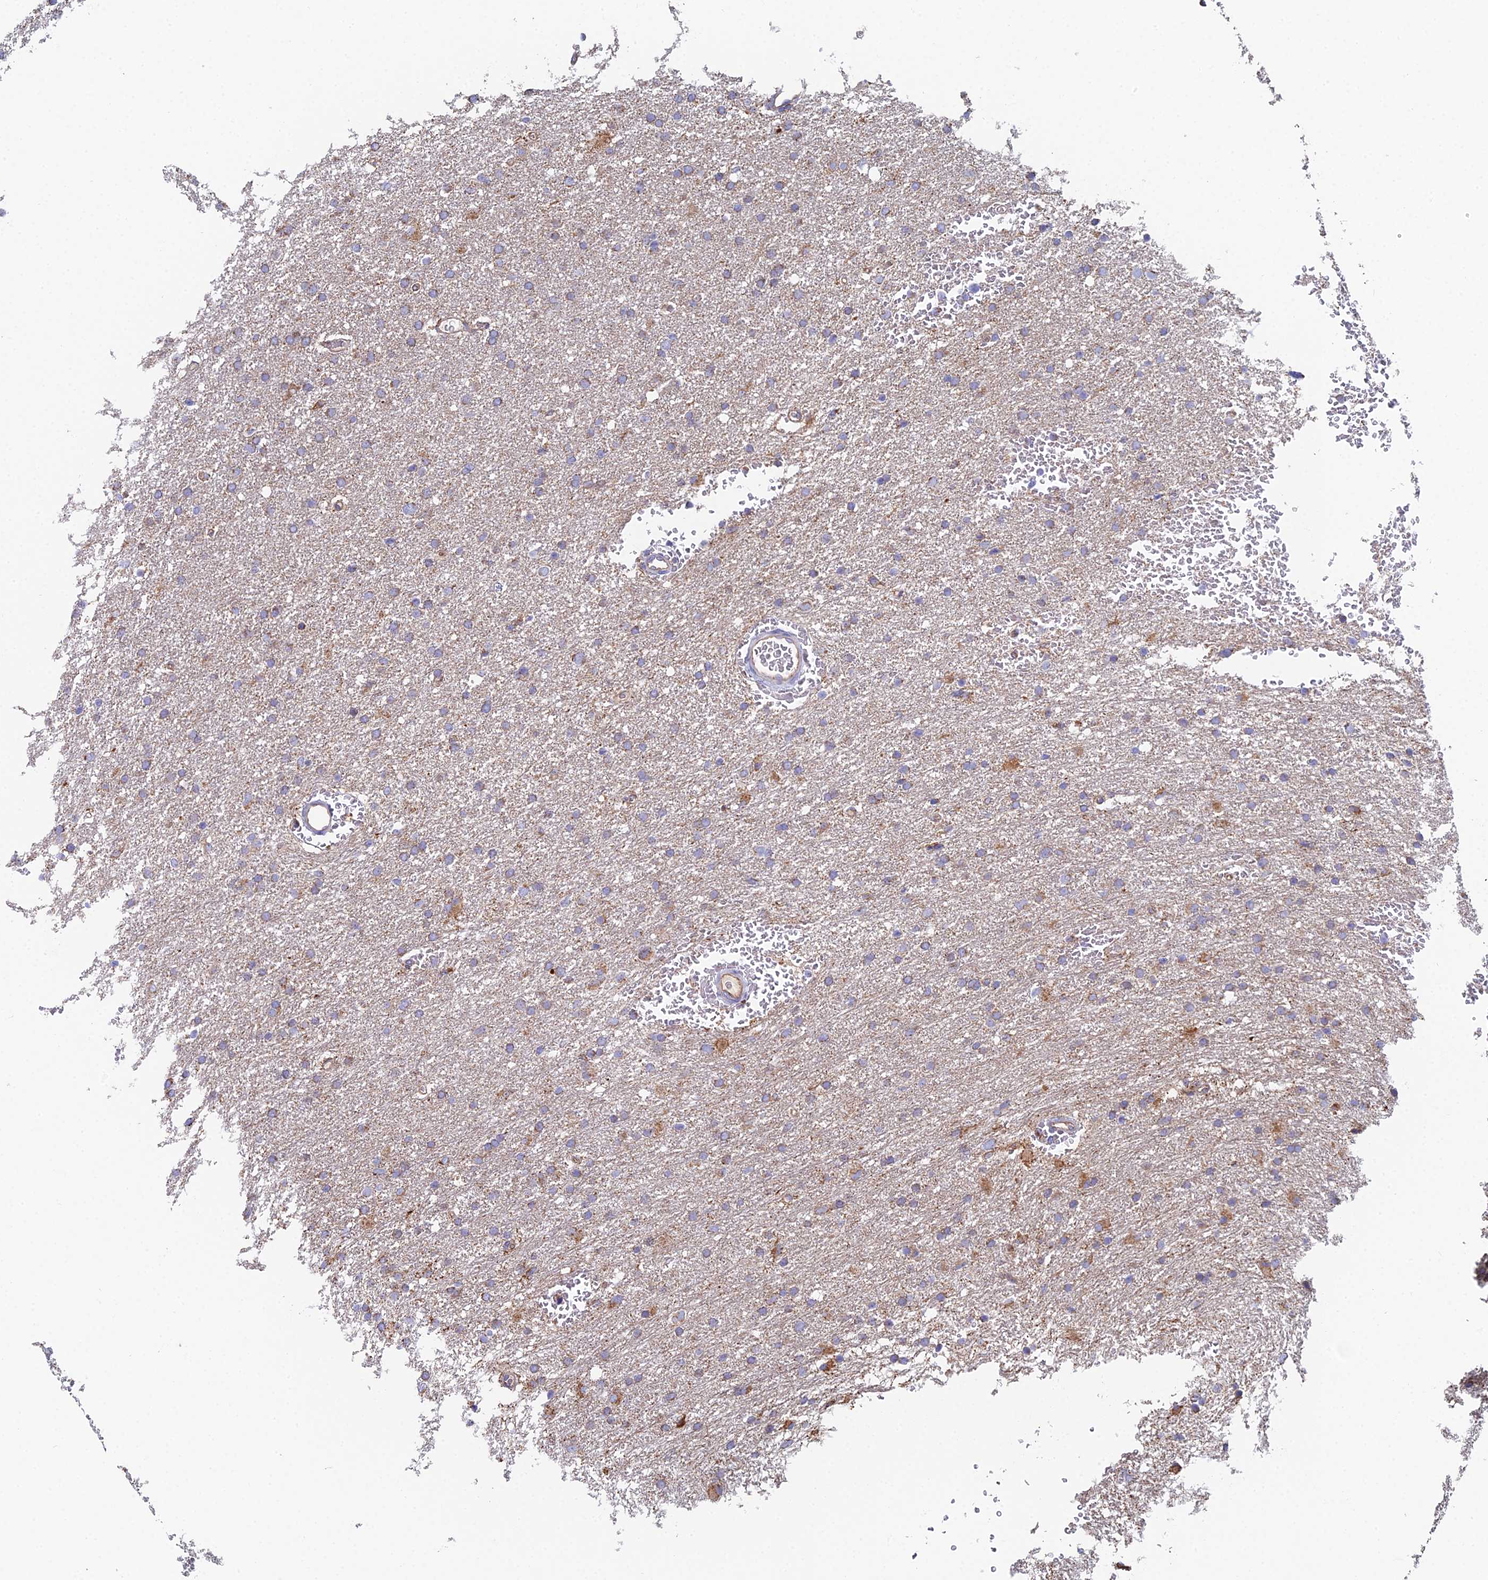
{"staining": {"intensity": "weak", "quantity": ">75%", "location": "cytoplasmic/membranous"}, "tissue": "glioma", "cell_type": "Tumor cells", "image_type": "cancer", "snomed": [{"axis": "morphology", "description": "Glioma, malignant, High grade"}, {"axis": "topography", "description": "Cerebral cortex"}], "caption": "An immunohistochemistry image of tumor tissue is shown. Protein staining in brown highlights weak cytoplasmic/membranous positivity in high-grade glioma (malignant) within tumor cells. The staining was performed using DAB, with brown indicating positive protein expression. Nuclei are stained blue with hematoxylin.", "gene": "SPOCK2", "patient": {"sex": "female", "age": 36}}